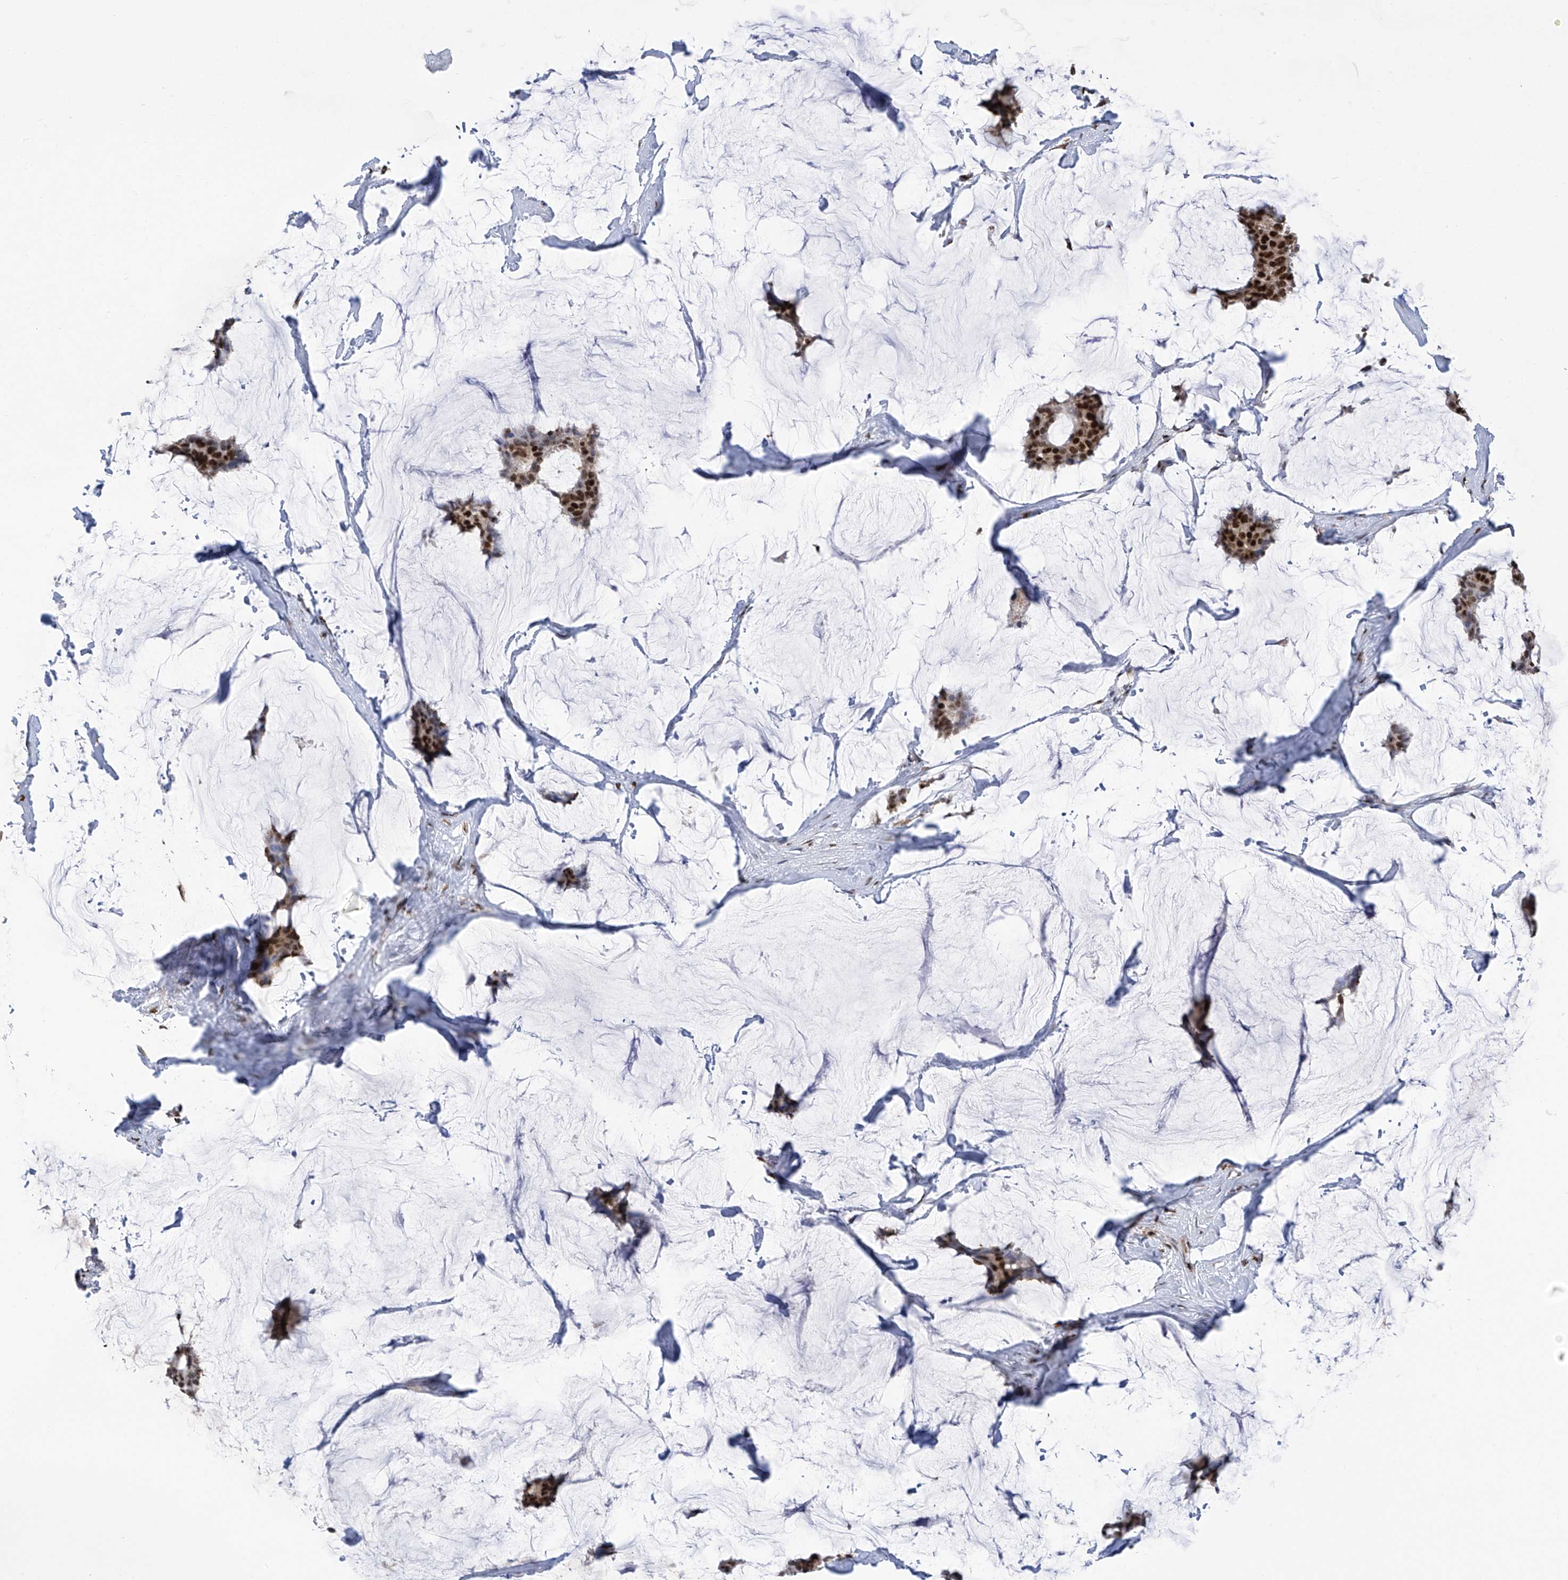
{"staining": {"intensity": "strong", "quantity": ">75%", "location": "nuclear"}, "tissue": "breast cancer", "cell_type": "Tumor cells", "image_type": "cancer", "snomed": [{"axis": "morphology", "description": "Duct carcinoma"}, {"axis": "topography", "description": "Breast"}], "caption": "A brown stain shows strong nuclear staining of a protein in human invasive ductal carcinoma (breast) tumor cells.", "gene": "APLF", "patient": {"sex": "female", "age": 93}}